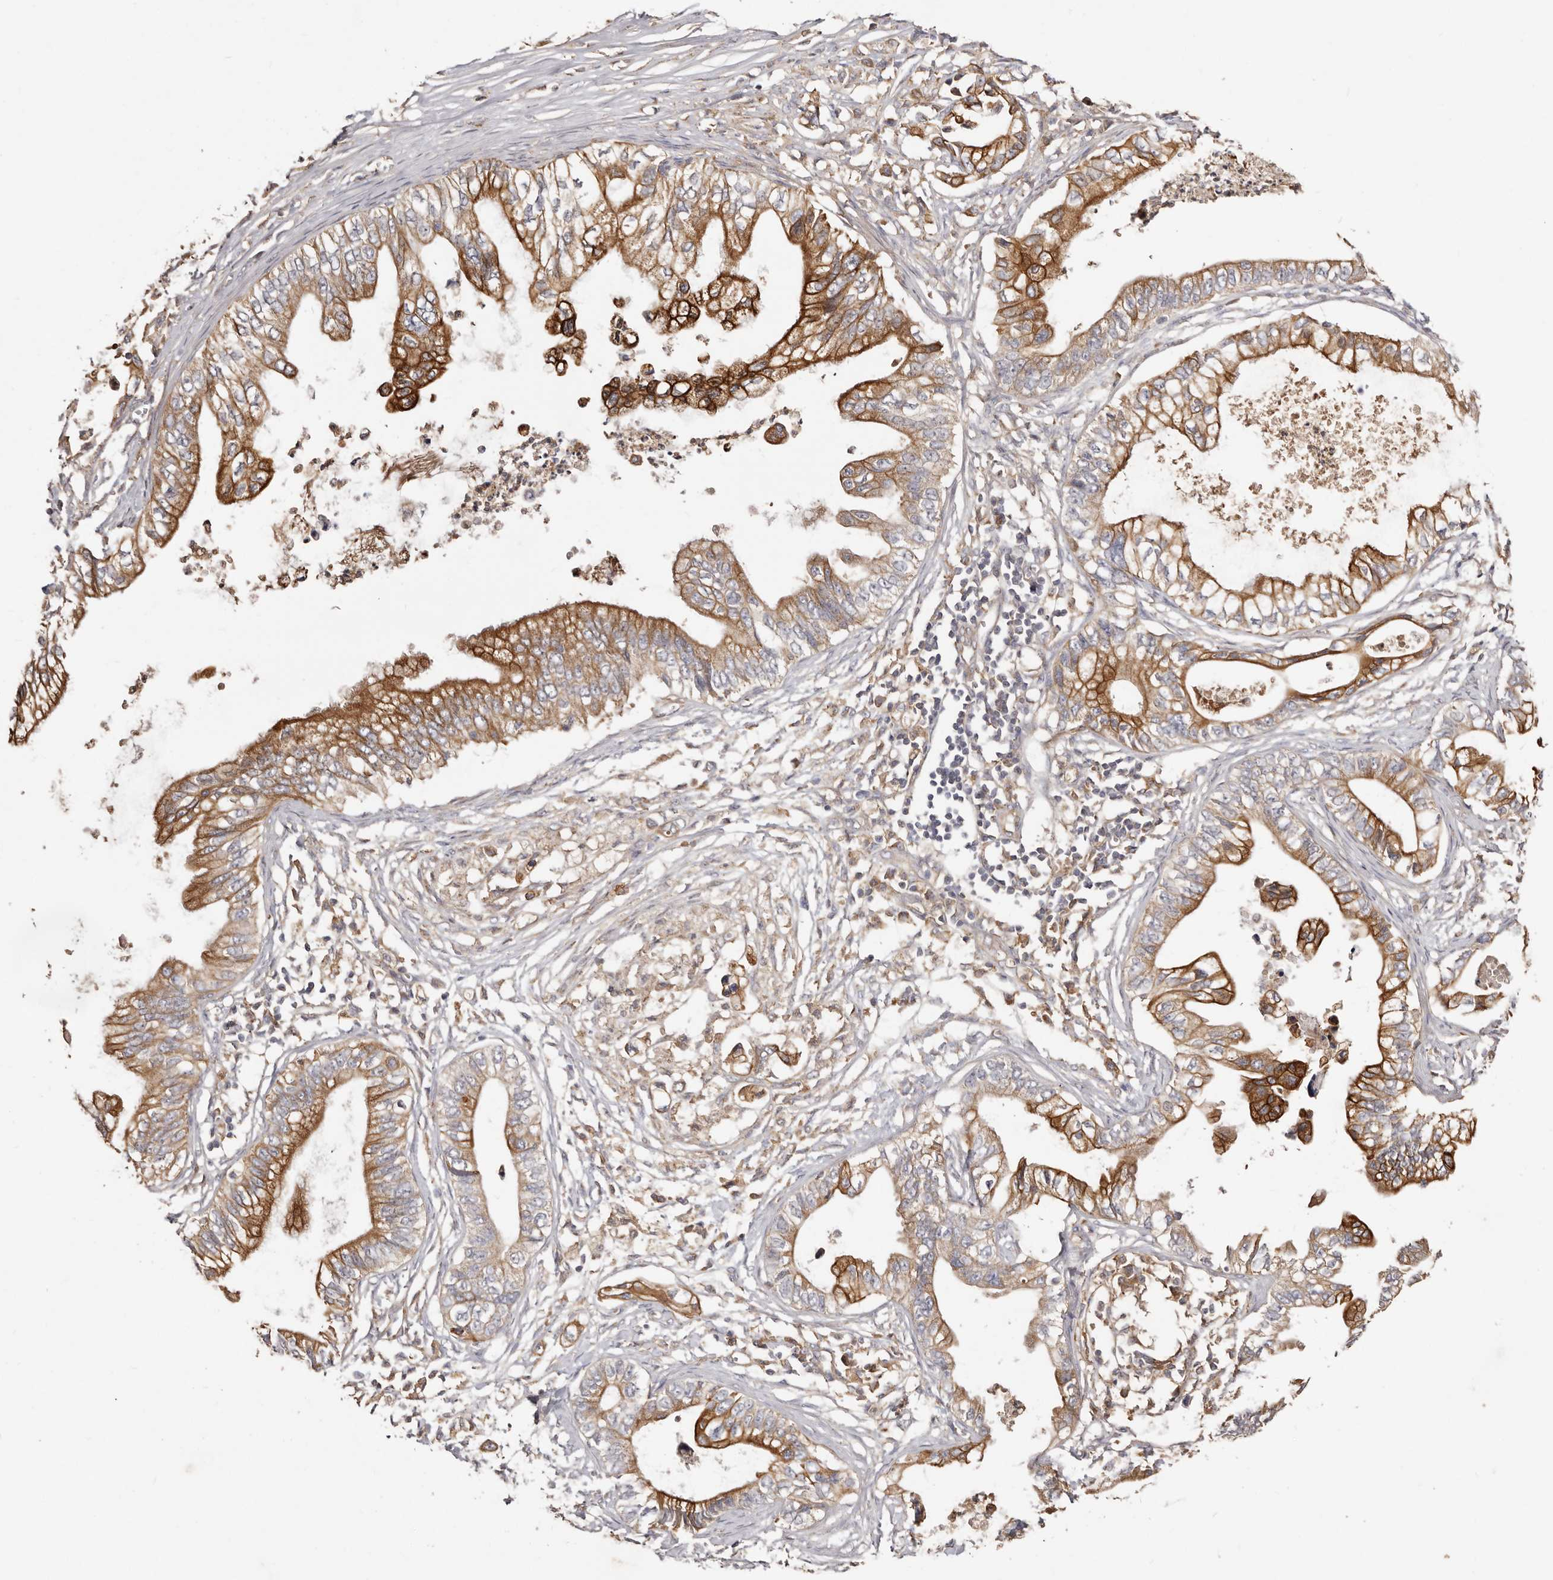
{"staining": {"intensity": "strong", "quantity": ">75%", "location": "cytoplasmic/membranous"}, "tissue": "pancreatic cancer", "cell_type": "Tumor cells", "image_type": "cancer", "snomed": [{"axis": "morphology", "description": "Adenocarcinoma, NOS"}, {"axis": "topography", "description": "Pancreas"}], "caption": "DAB (3,3'-diaminobenzidine) immunohistochemical staining of human pancreatic cancer demonstrates strong cytoplasmic/membranous protein positivity in approximately >75% of tumor cells. (IHC, brightfield microscopy, high magnification).", "gene": "LRRC25", "patient": {"sex": "male", "age": 56}}